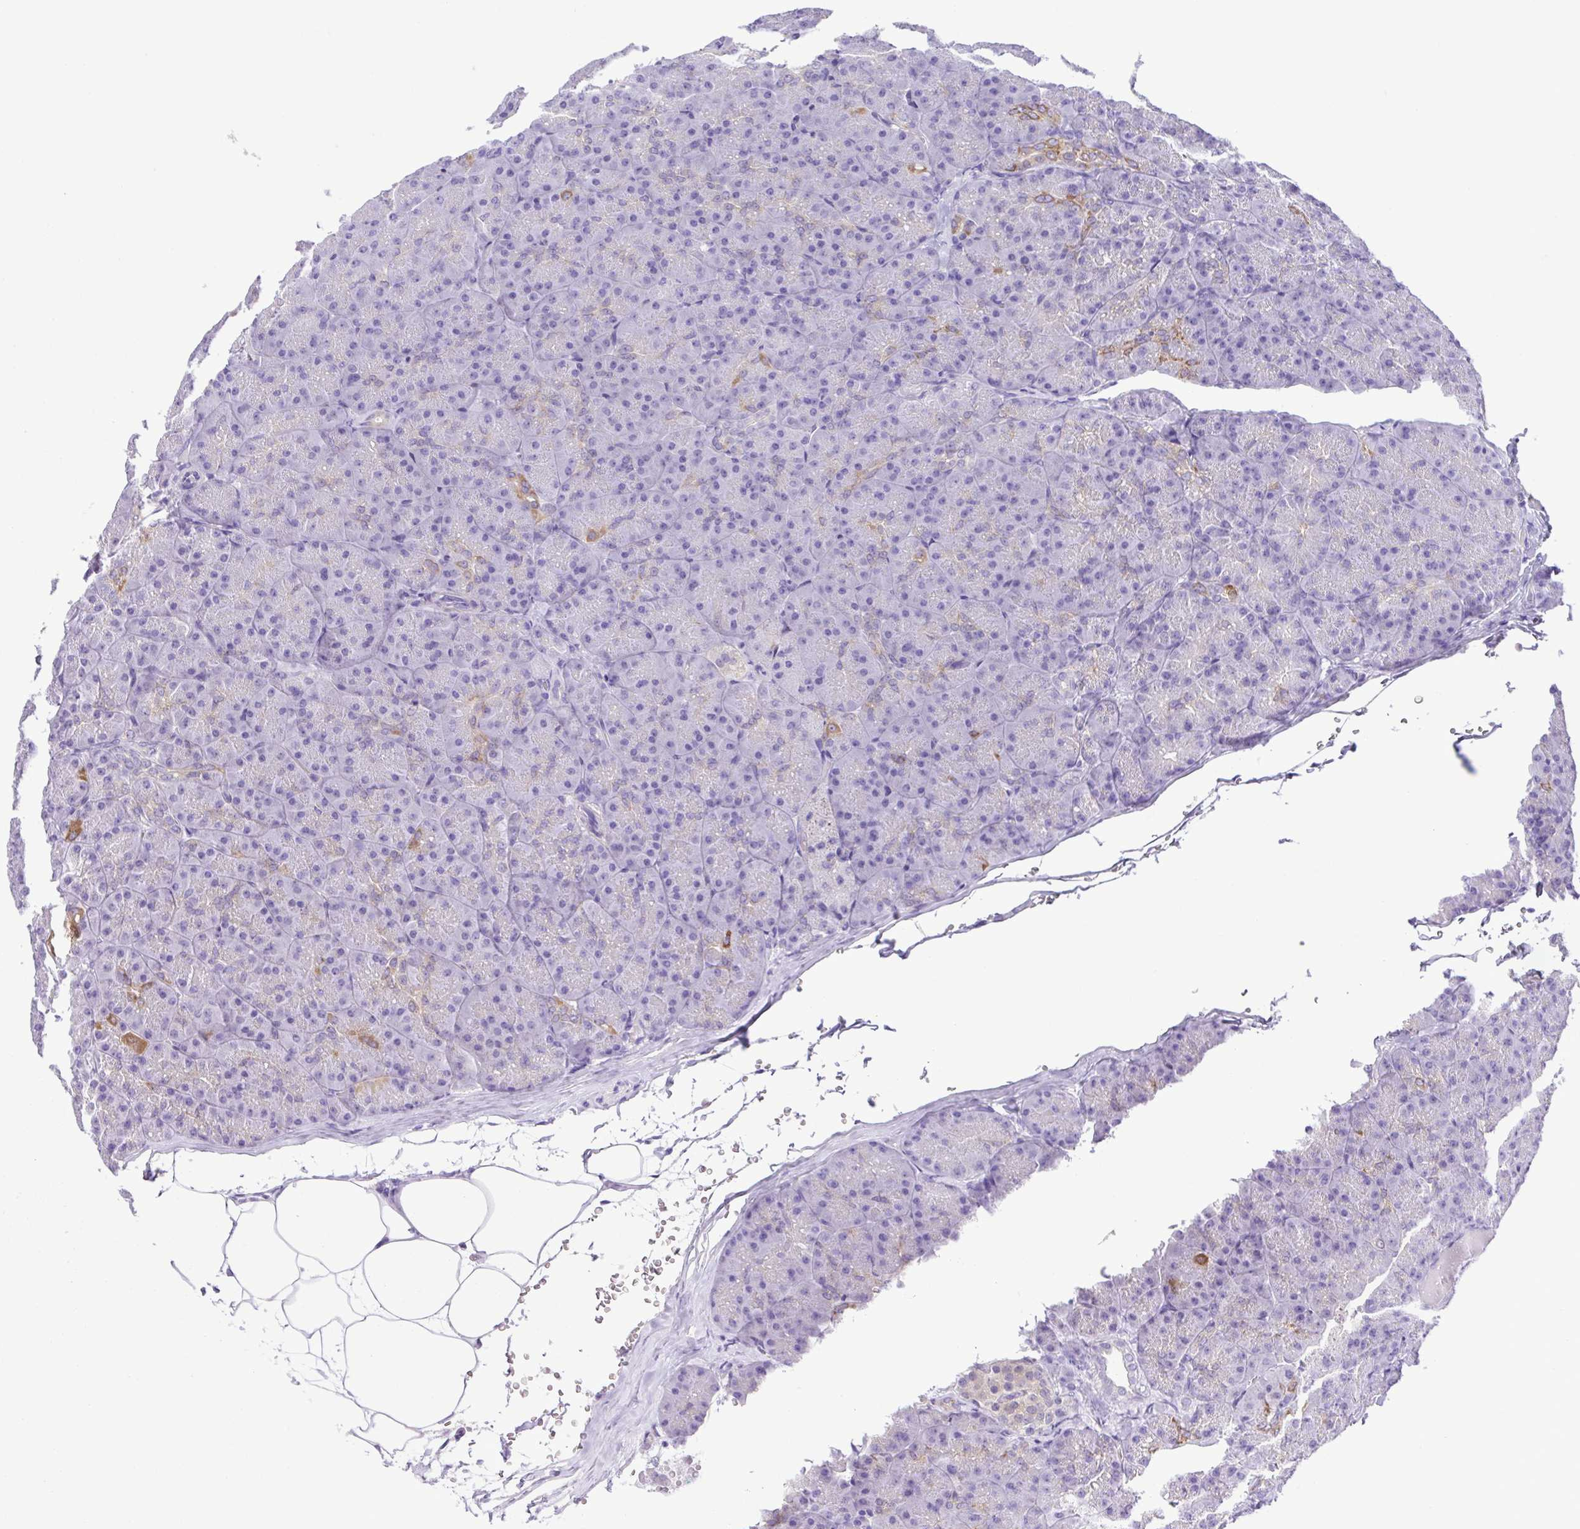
{"staining": {"intensity": "moderate", "quantity": "<25%", "location": "cytoplasmic/membranous"}, "tissue": "pancreas", "cell_type": "Exocrine glandular cells", "image_type": "normal", "snomed": [{"axis": "morphology", "description": "Normal tissue, NOS"}, {"axis": "topography", "description": "Pancreas"}], "caption": "IHC micrograph of unremarkable pancreas: human pancreas stained using immunohistochemistry exhibits low levels of moderate protein expression localized specifically in the cytoplasmic/membranous of exocrine glandular cells, appearing as a cytoplasmic/membranous brown color.", "gene": "SYT1", "patient": {"sex": "male", "age": 57}}